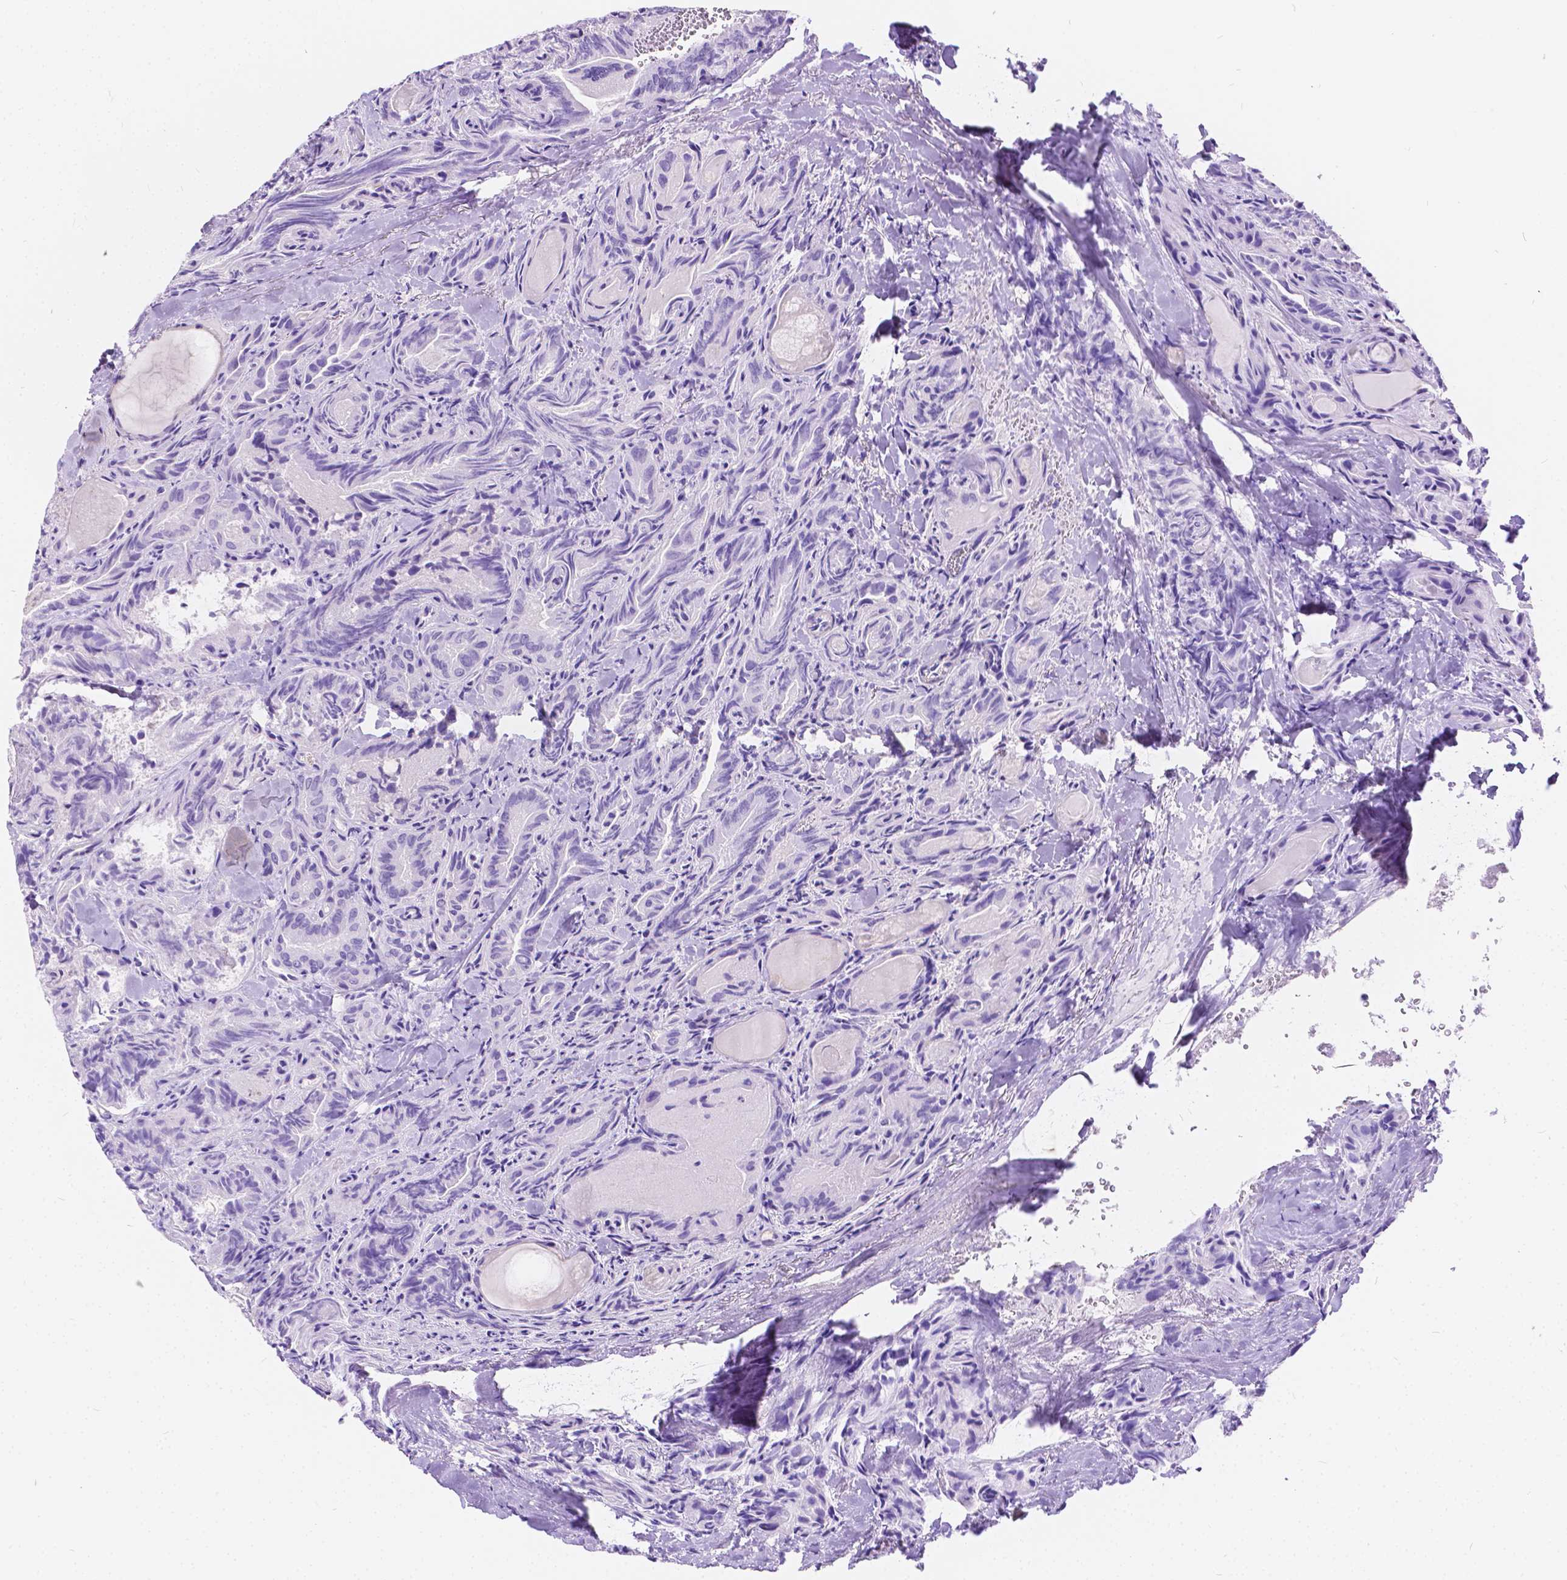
{"staining": {"intensity": "negative", "quantity": "none", "location": "none"}, "tissue": "thyroid cancer", "cell_type": "Tumor cells", "image_type": "cancer", "snomed": [{"axis": "morphology", "description": "Papillary adenocarcinoma, NOS"}, {"axis": "topography", "description": "Thyroid gland"}], "caption": "Protein analysis of thyroid cancer (papillary adenocarcinoma) displays no significant positivity in tumor cells. (Stains: DAB (3,3'-diaminobenzidine) immunohistochemistry with hematoxylin counter stain, Microscopy: brightfield microscopy at high magnification).", "gene": "CHRM1", "patient": {"sex": "female", "age": 75}}